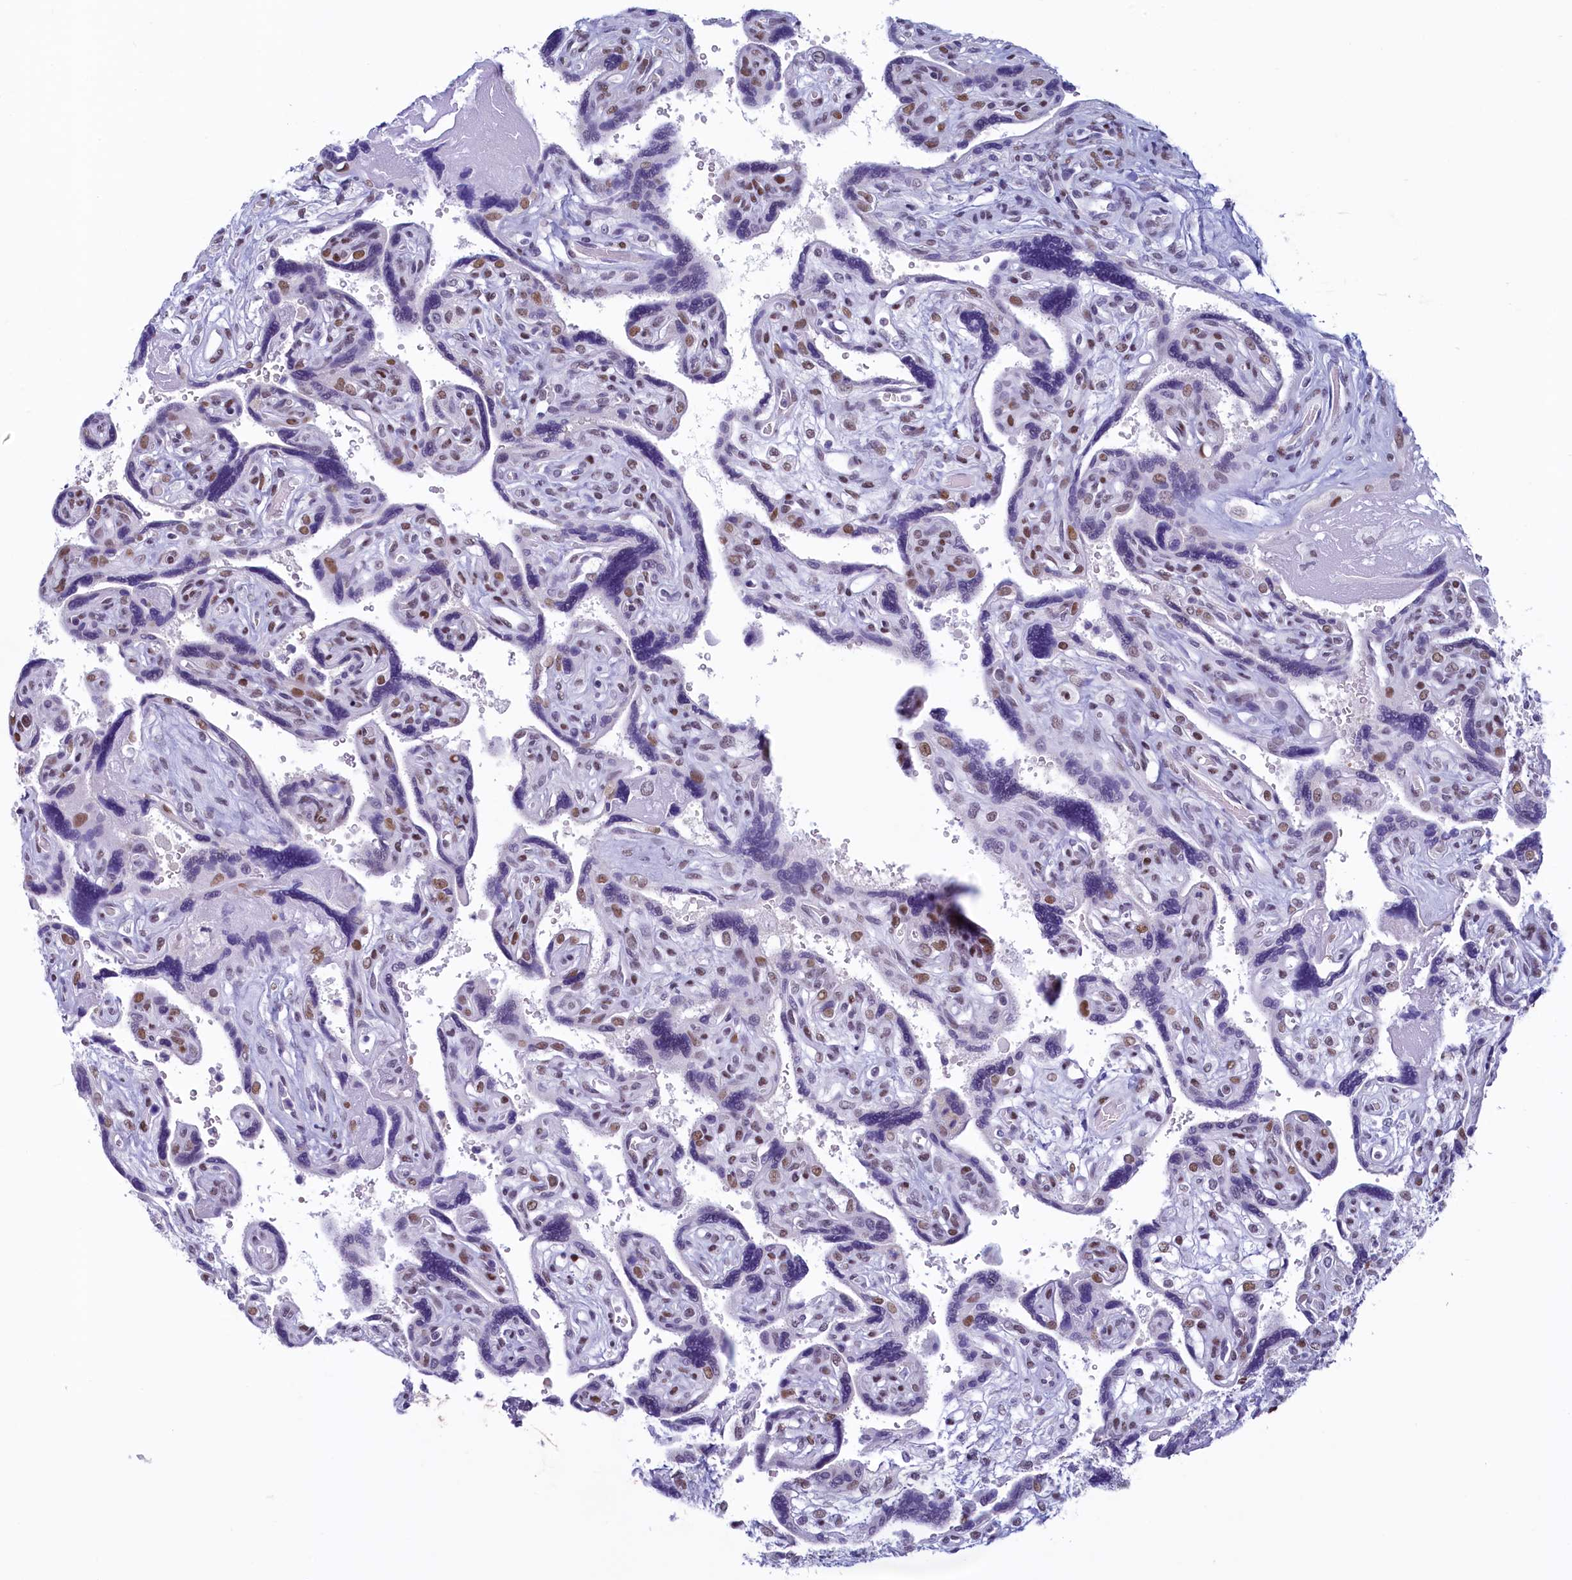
{"staining": {"intensity": "moderate", "quantity": "25%-75%", "location": "nuclear"}, "tissue": "placenta", "cell_type": "Trophoblastic cells", "image_type": "normal", "snomed": [{"axis": "morphology", "description": "Normal tissue, NOS"}, {"axis": "topography", "description": "Placenta"}], "caption": "Immunohistochemistry (IHC) of unremarkable human placenta demonstrates medium levels of moderate nuclear staining in about 25%-75% of trophoblastic cells. The staining was performed using DAB (3,3'-diaminobenzidine), with brown indicating positive protein expression. Nuclei are stained blue with hematoxylin.", "gene": "SUGP2", "patient": {"sex": "female", "age": 39}}